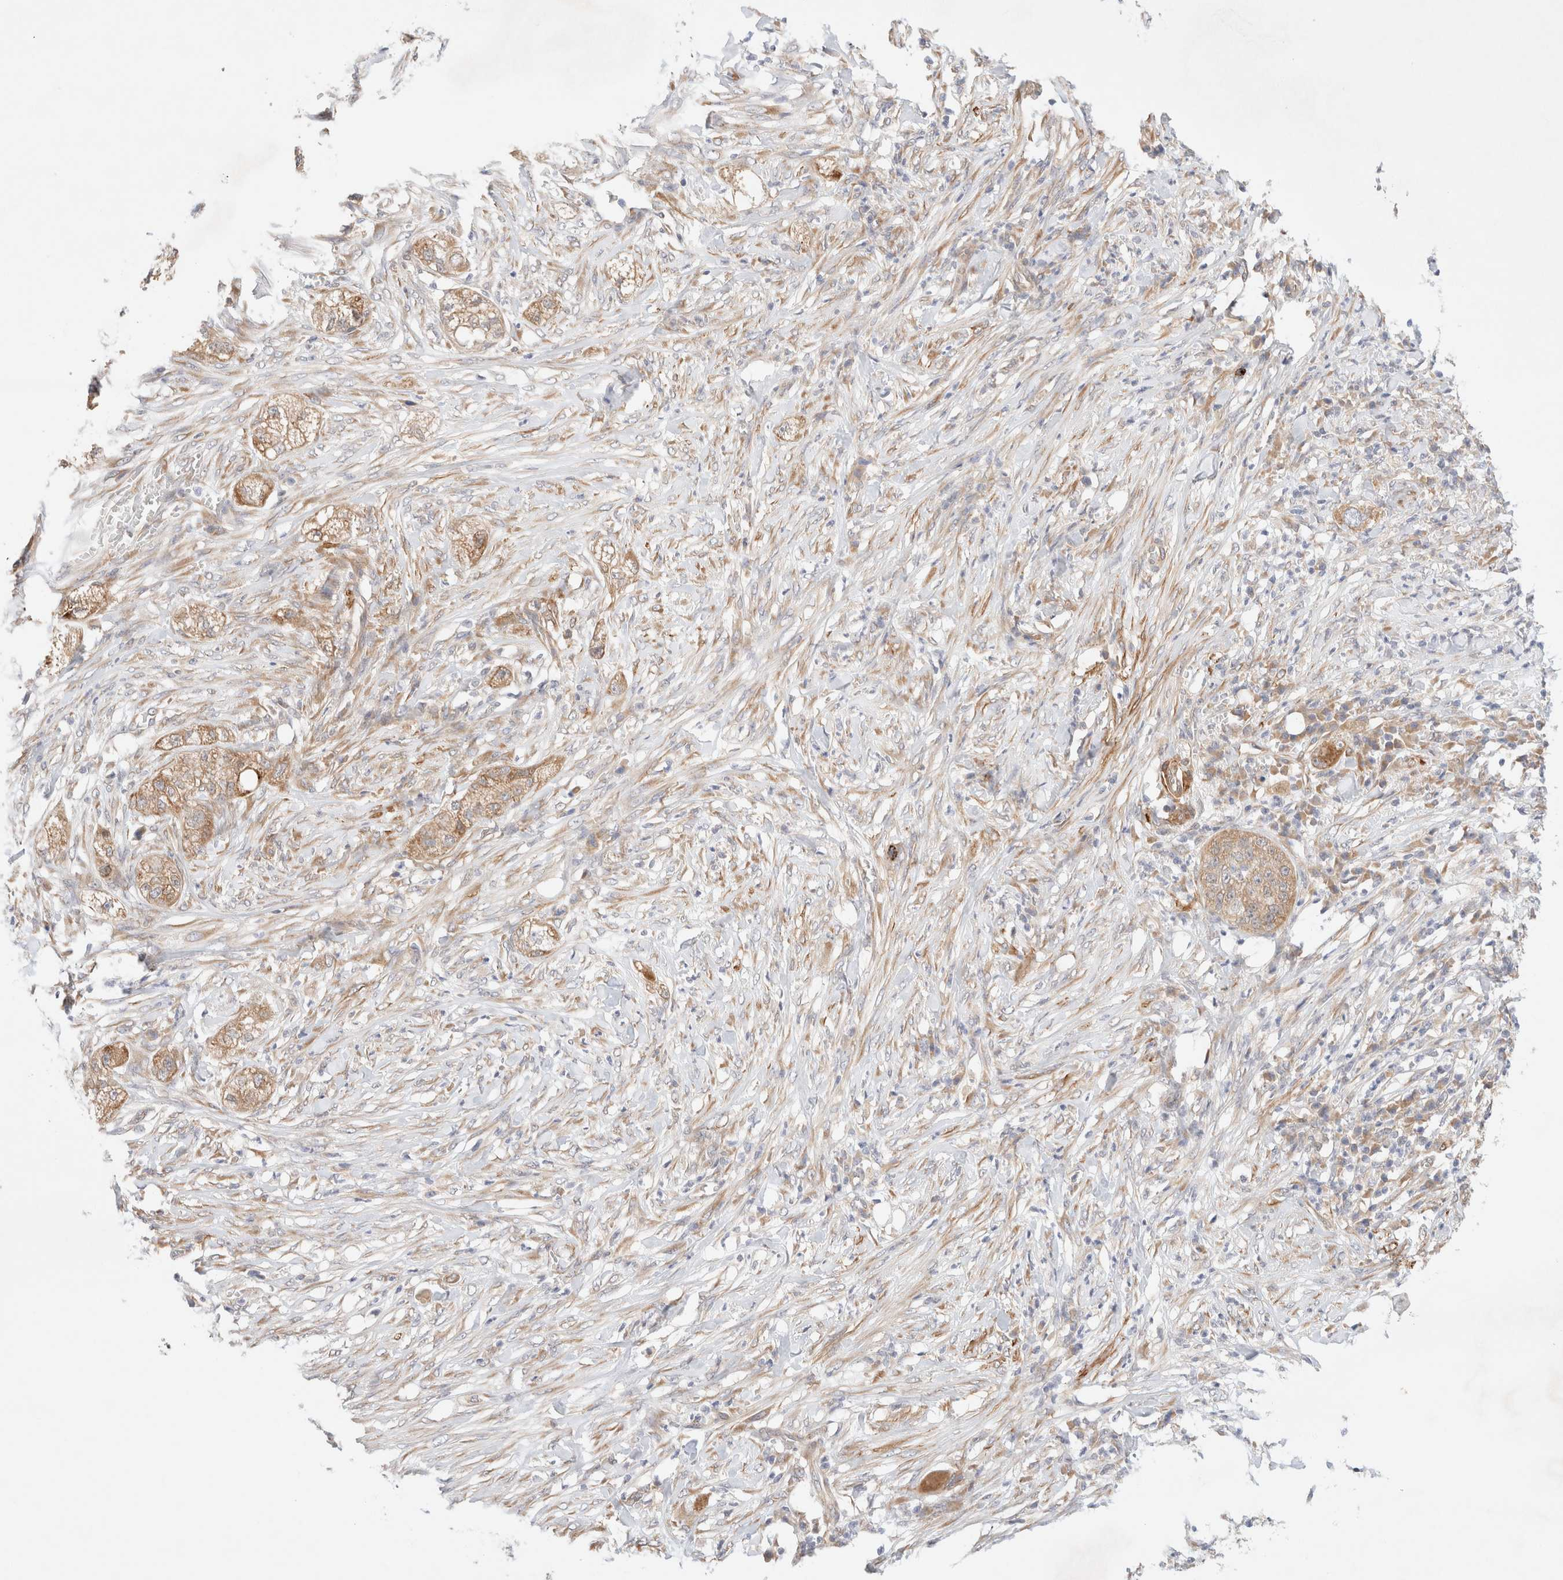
{"staining": {"intensity": "moderate", "quantity": ">75%", "location": "cytoplasmic/membranous"}, "tissue": "pancreatic cancer", "cell_type": "Tumor cells", "image_type": "cancer", "snomed": [{"axis": "morphology", "description": "Adenocarcinoma, NOS"}, {"axis": "topography", "description": "Pancreas"}], "caption": "IHC staining of adenocarcinoma (pancreatic), which reveals medium levels of moderate cytoplasmic/membranous expression in approximately >75% of tumor cells indicating moderate cytoplasmic/membranous protein staining. The staining was performed using DAB (3,3'-diaminobenzidine) (brown) for protein detection and nuclei were counterstained in hematoxylin (blue).", "gene": "RRP15", "patient": {"sex": "female", "age": 78}}